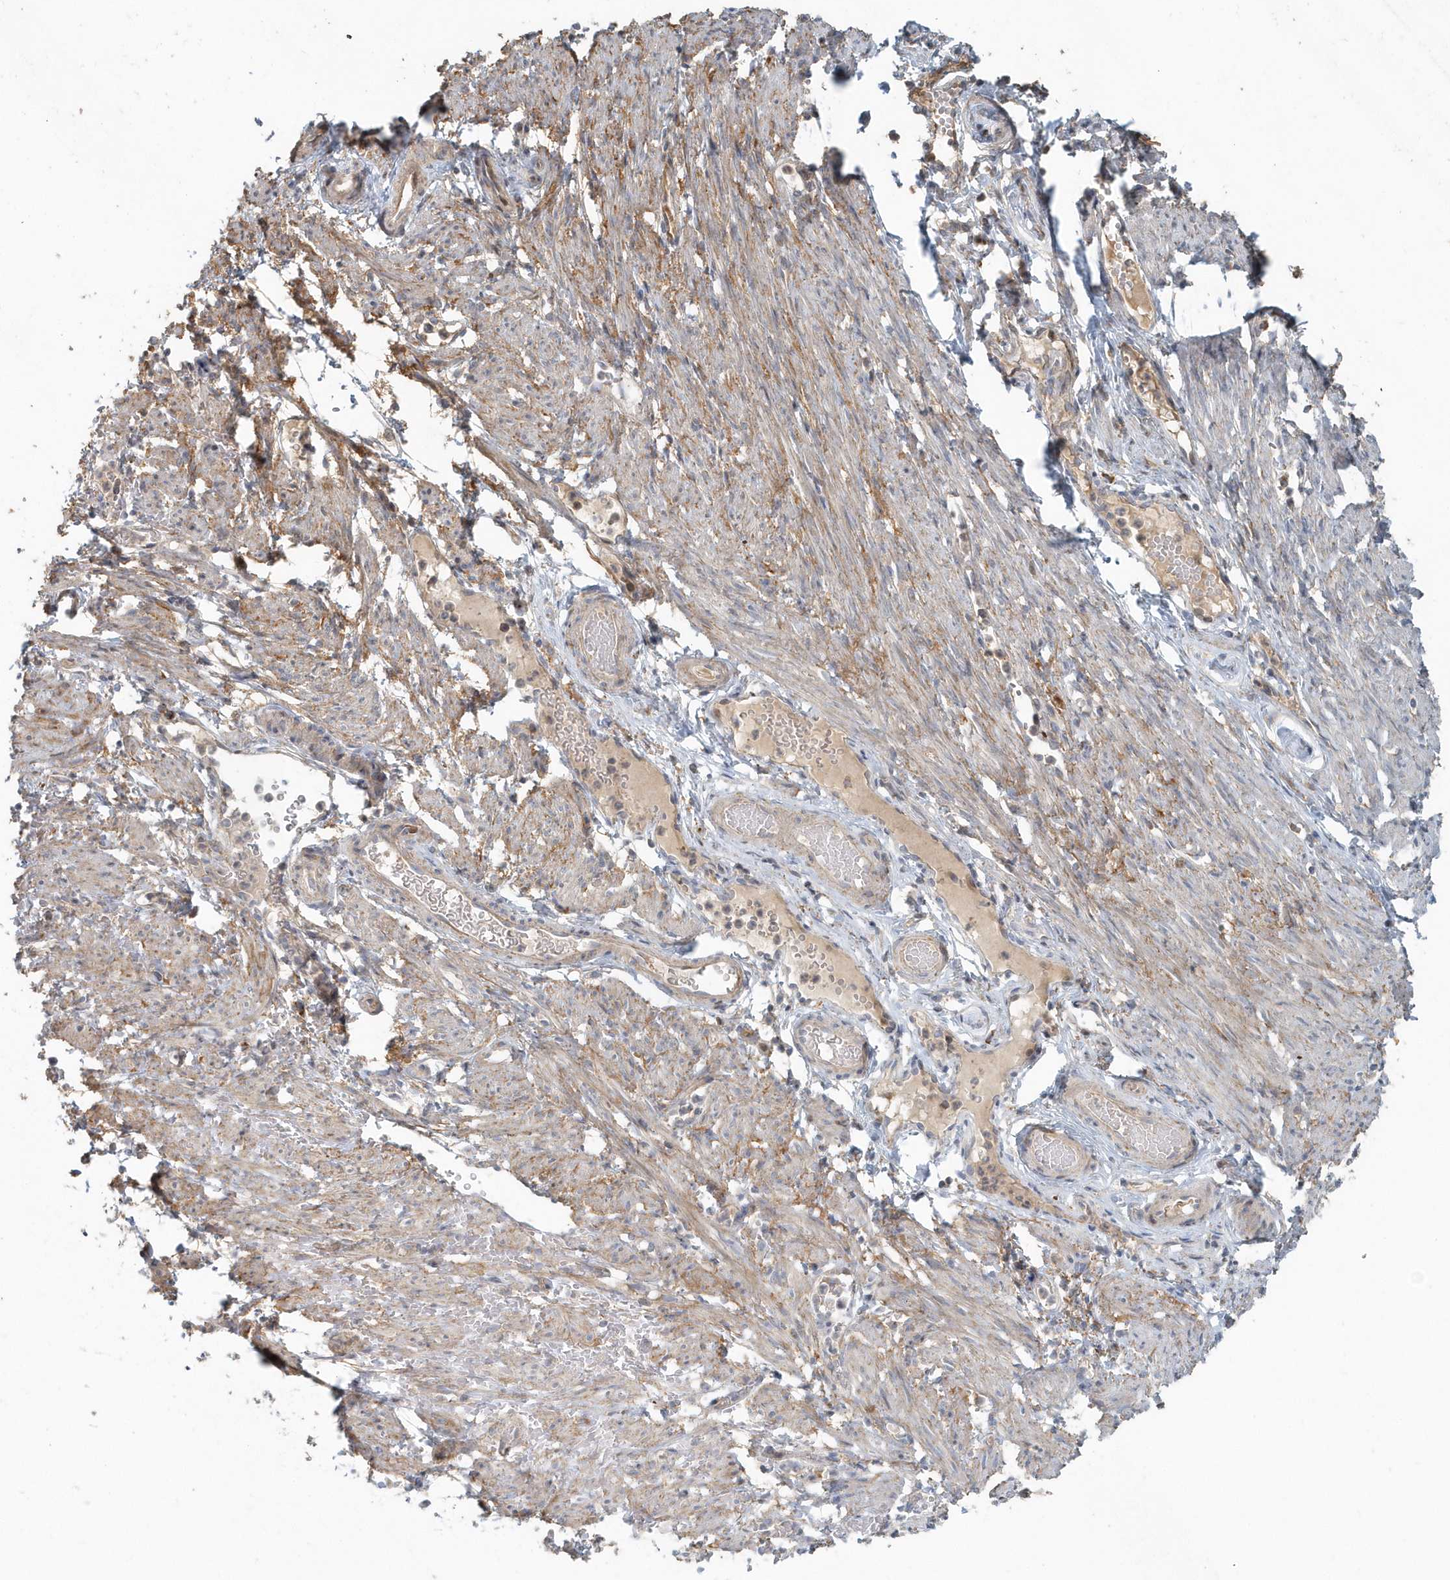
{"staining": {"intensity": "moderate", "quantity": "25%-75%", "location": "cytoplasmic/membranous"}, "tissue": "adipose tissue", "cell_type": "Adipocytes", "image_type": "normal", "snomed": [{"axis": "morphology", "description": "Normal tissue, NOS"}, {"axis": "topography", "description": "Smooth muscle"}, {"axis": "topography", "description": "Peripheral nerve tissue"}], "caption": "High-magnification brightfield microscopy of benign adipose tissue stained with DAB (brown) and counterstained with hematoxylin (blue). adipocytes exhibit moderate cytoplasmic/membranous staining is appreciated in about25%-75% of cells. (IHC, brightfield microscopy, high magnification).", "gene": "MMUT", "patient": {"sex": "female", "age": 39}}